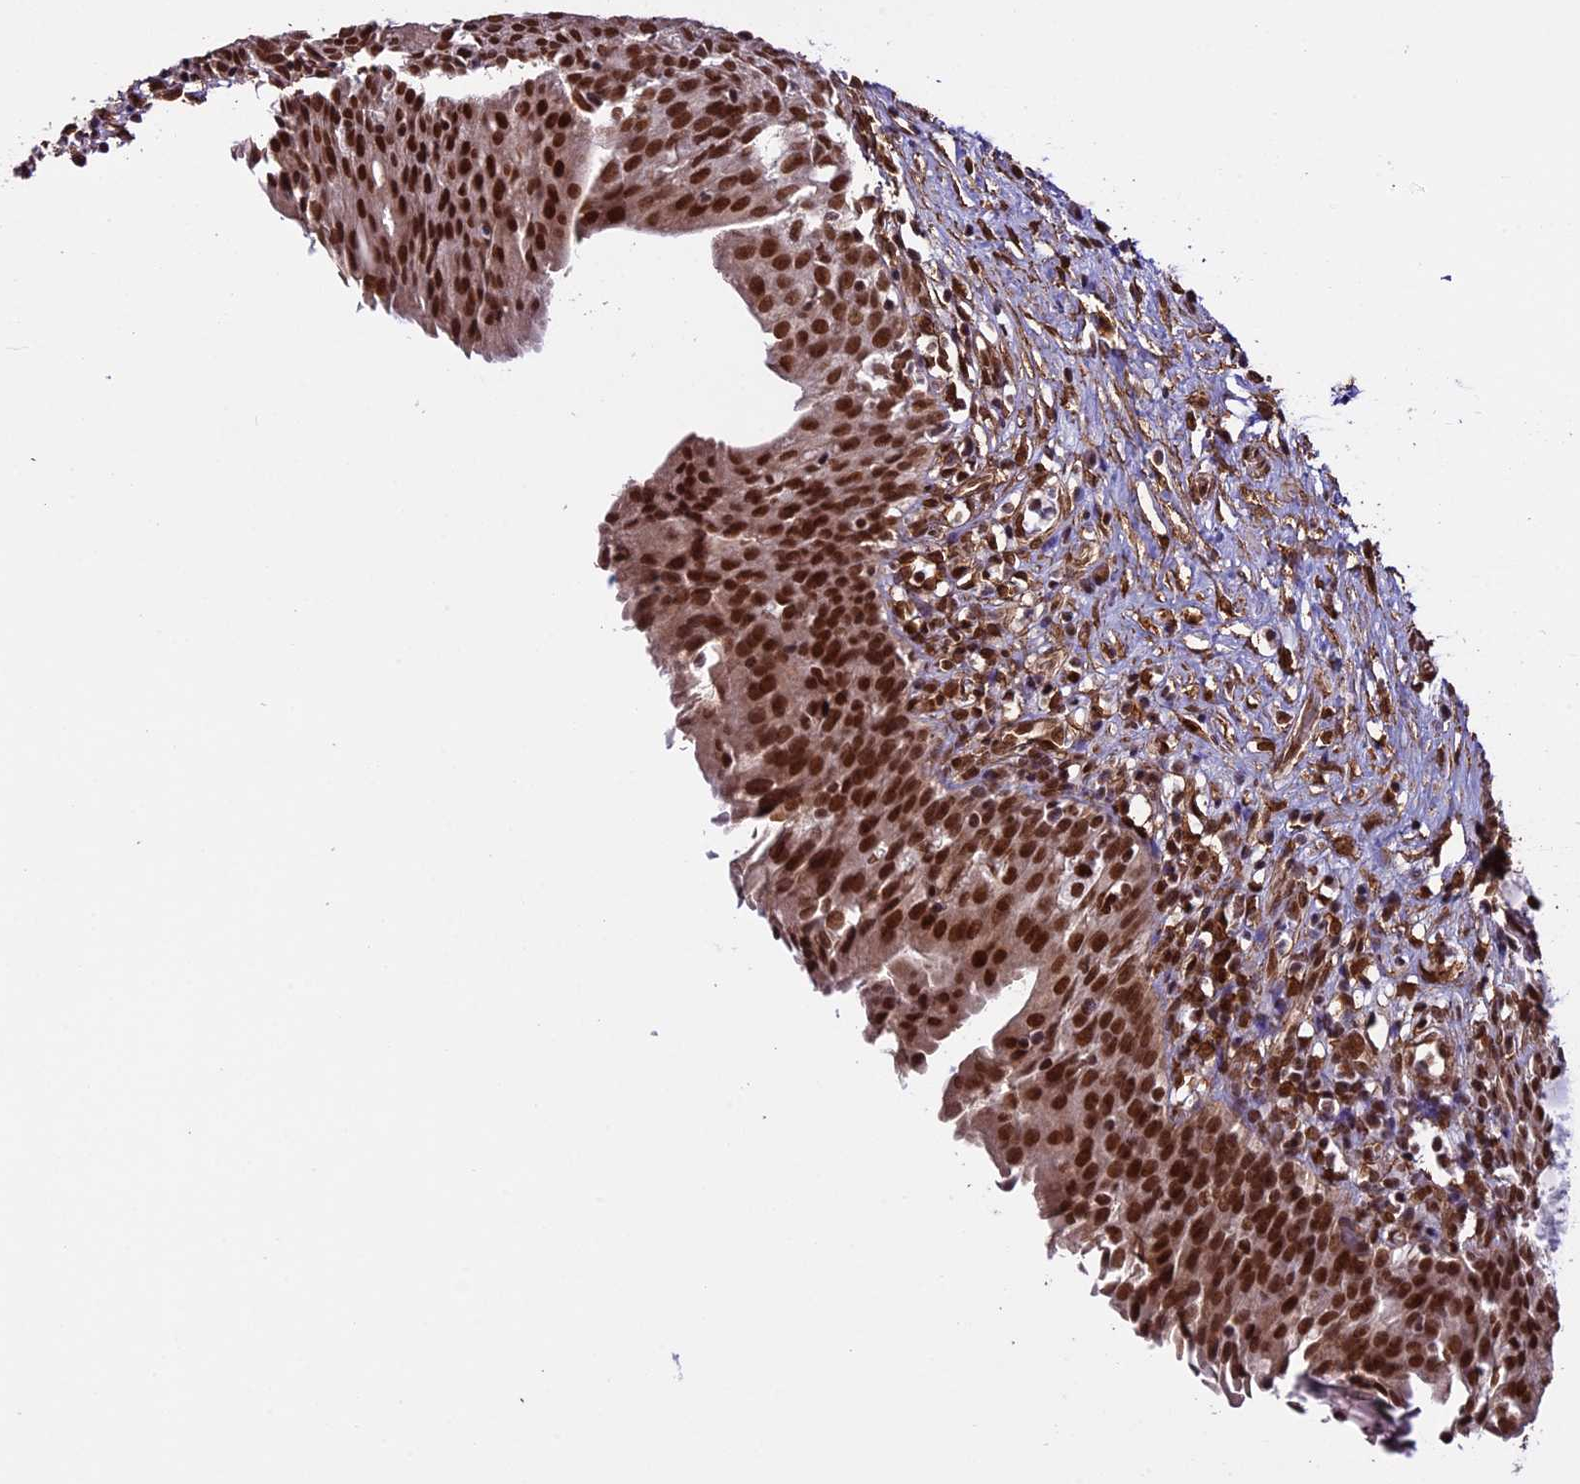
{"staining": {"intensity": "strong", "quantity": ">75%", "location": "nuclear"}, "tissue": "urinary bladder", "cell_type": "Urothelial cells", "image_type": "normal", "snomed": [{"axis": "morphology", "description": "Normal tissue, NOS"}, {"axis": "morphology", "description": "Inflammation, NOS"}, {"axis": "topography", "description": "Urinary bladder"}], "caption": "Protein staining of normal urinary bladder reveals strong nuclear staining in approximately >75% of urothelial cells.", "gene": "MPHOSPH8", "patient": {"sex": "male", "age": 63}}